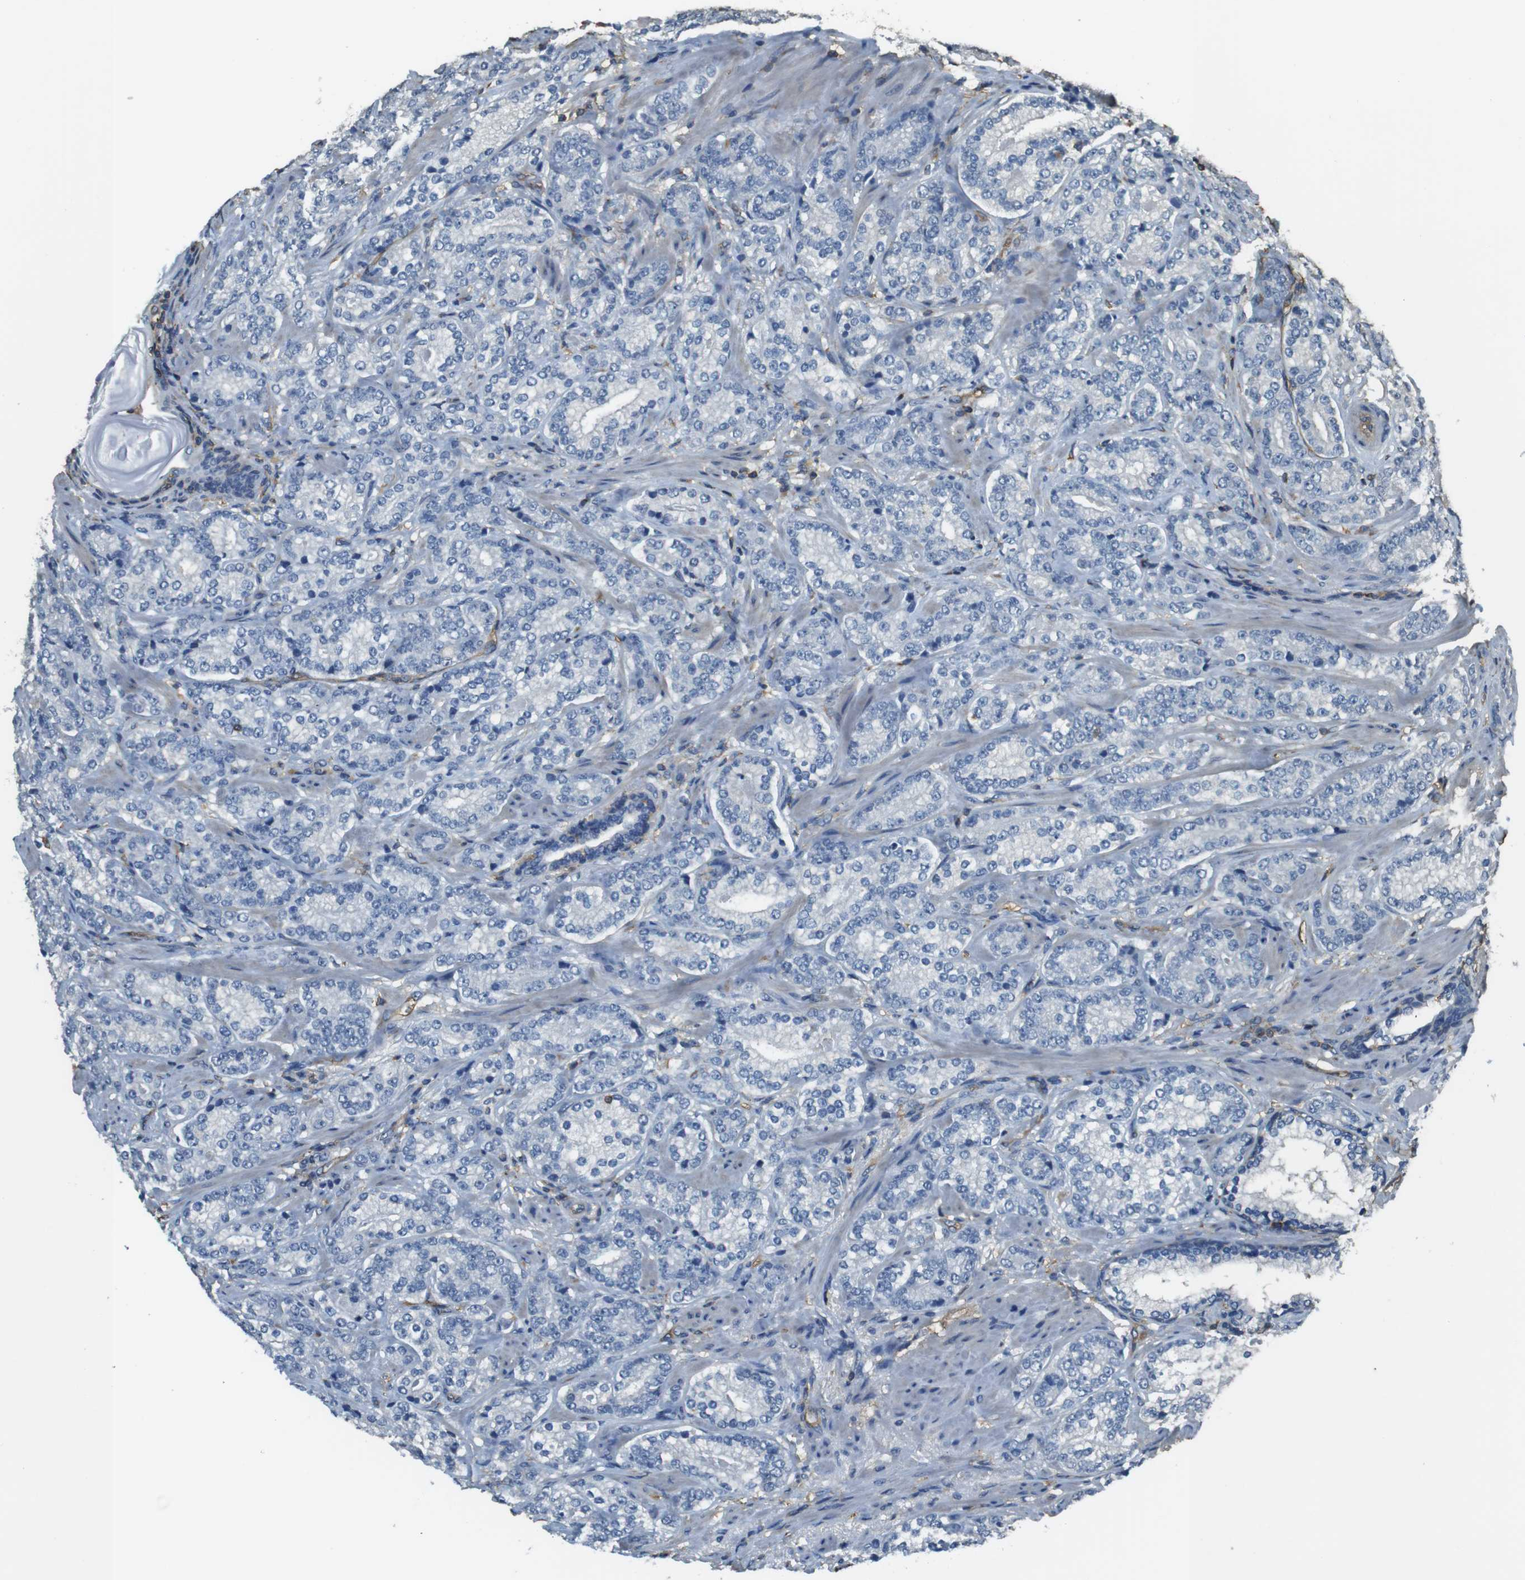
{"staining": {"intensity": "negative", "quantity": "none", "location": "none"}, "tissue": "prostate cancer", "cell_type": "Tumor cells", "image_type": "cancer", "snomed": [{"axis": "morphology", "description": "Adenocarcinoma, High grade"}, {"axis": "topography", "description": "Prostate"}], "caption": "Tumor cells show no significant protein staining in prostate cancer (adenocarcinoma (high-grade)).", "gene": "FCAR", "patient": {"sex": "male", "age": 61}}